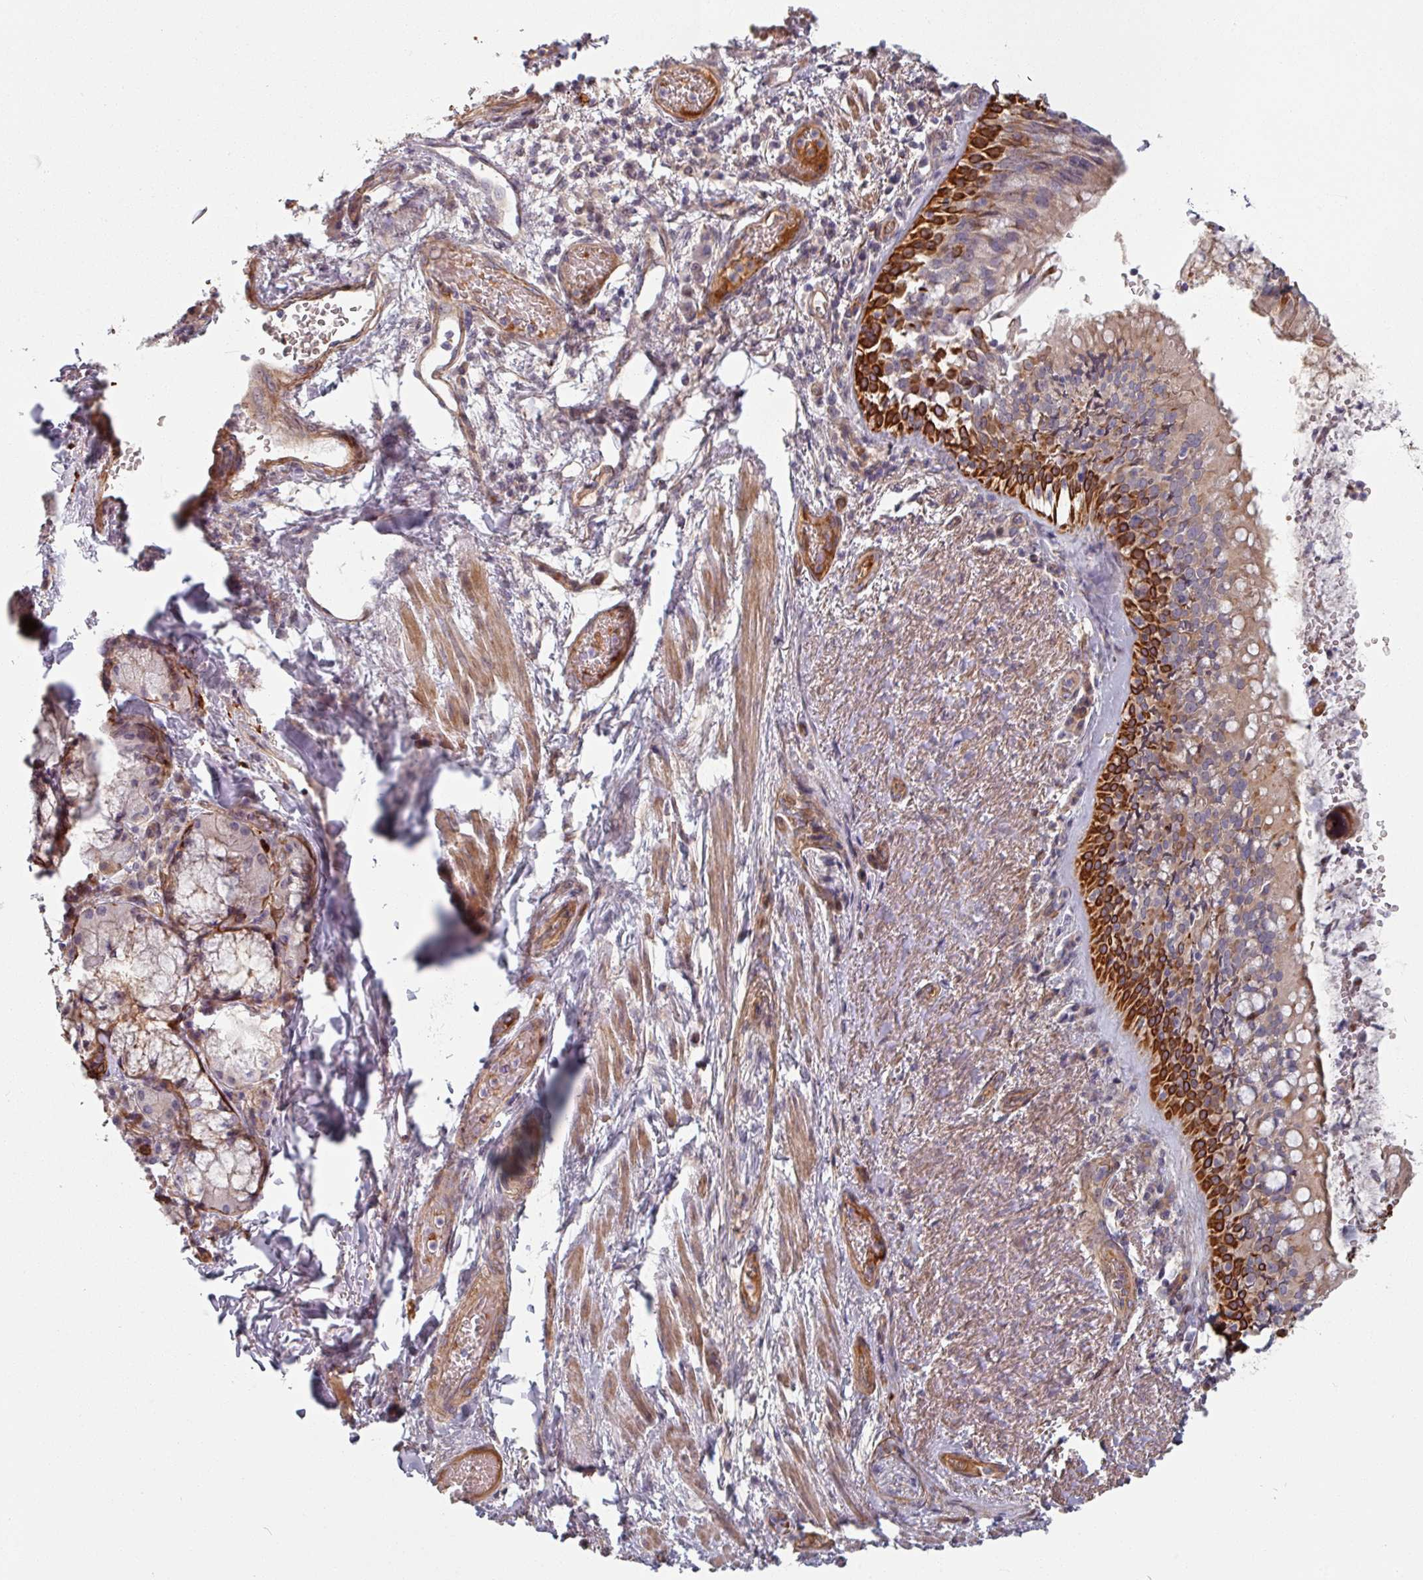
{"staining": {"intensity": "strong", "quantity": "25%-75%", "location": "cytoplasmic/membranous"}, "tissue": "bronchus", "cell_type": "Respiratory epithelial cells", "image_type": "normal", "snomed": [{"axis": "morphology", "description": "Normal tissue, NOS"}, {"axis": "topography", "description": "Cartilage tissue"}, {"axis": "topography", "description": "Bronchus"}], "caption": "Protein staining shows strong cytoplasmic/membranous positivity in approximately 25%-75% of respiratory epithelial cells in normal bronchus.", "gene": "C4BPB", "patient": {"sex": "male", "age": 63}}